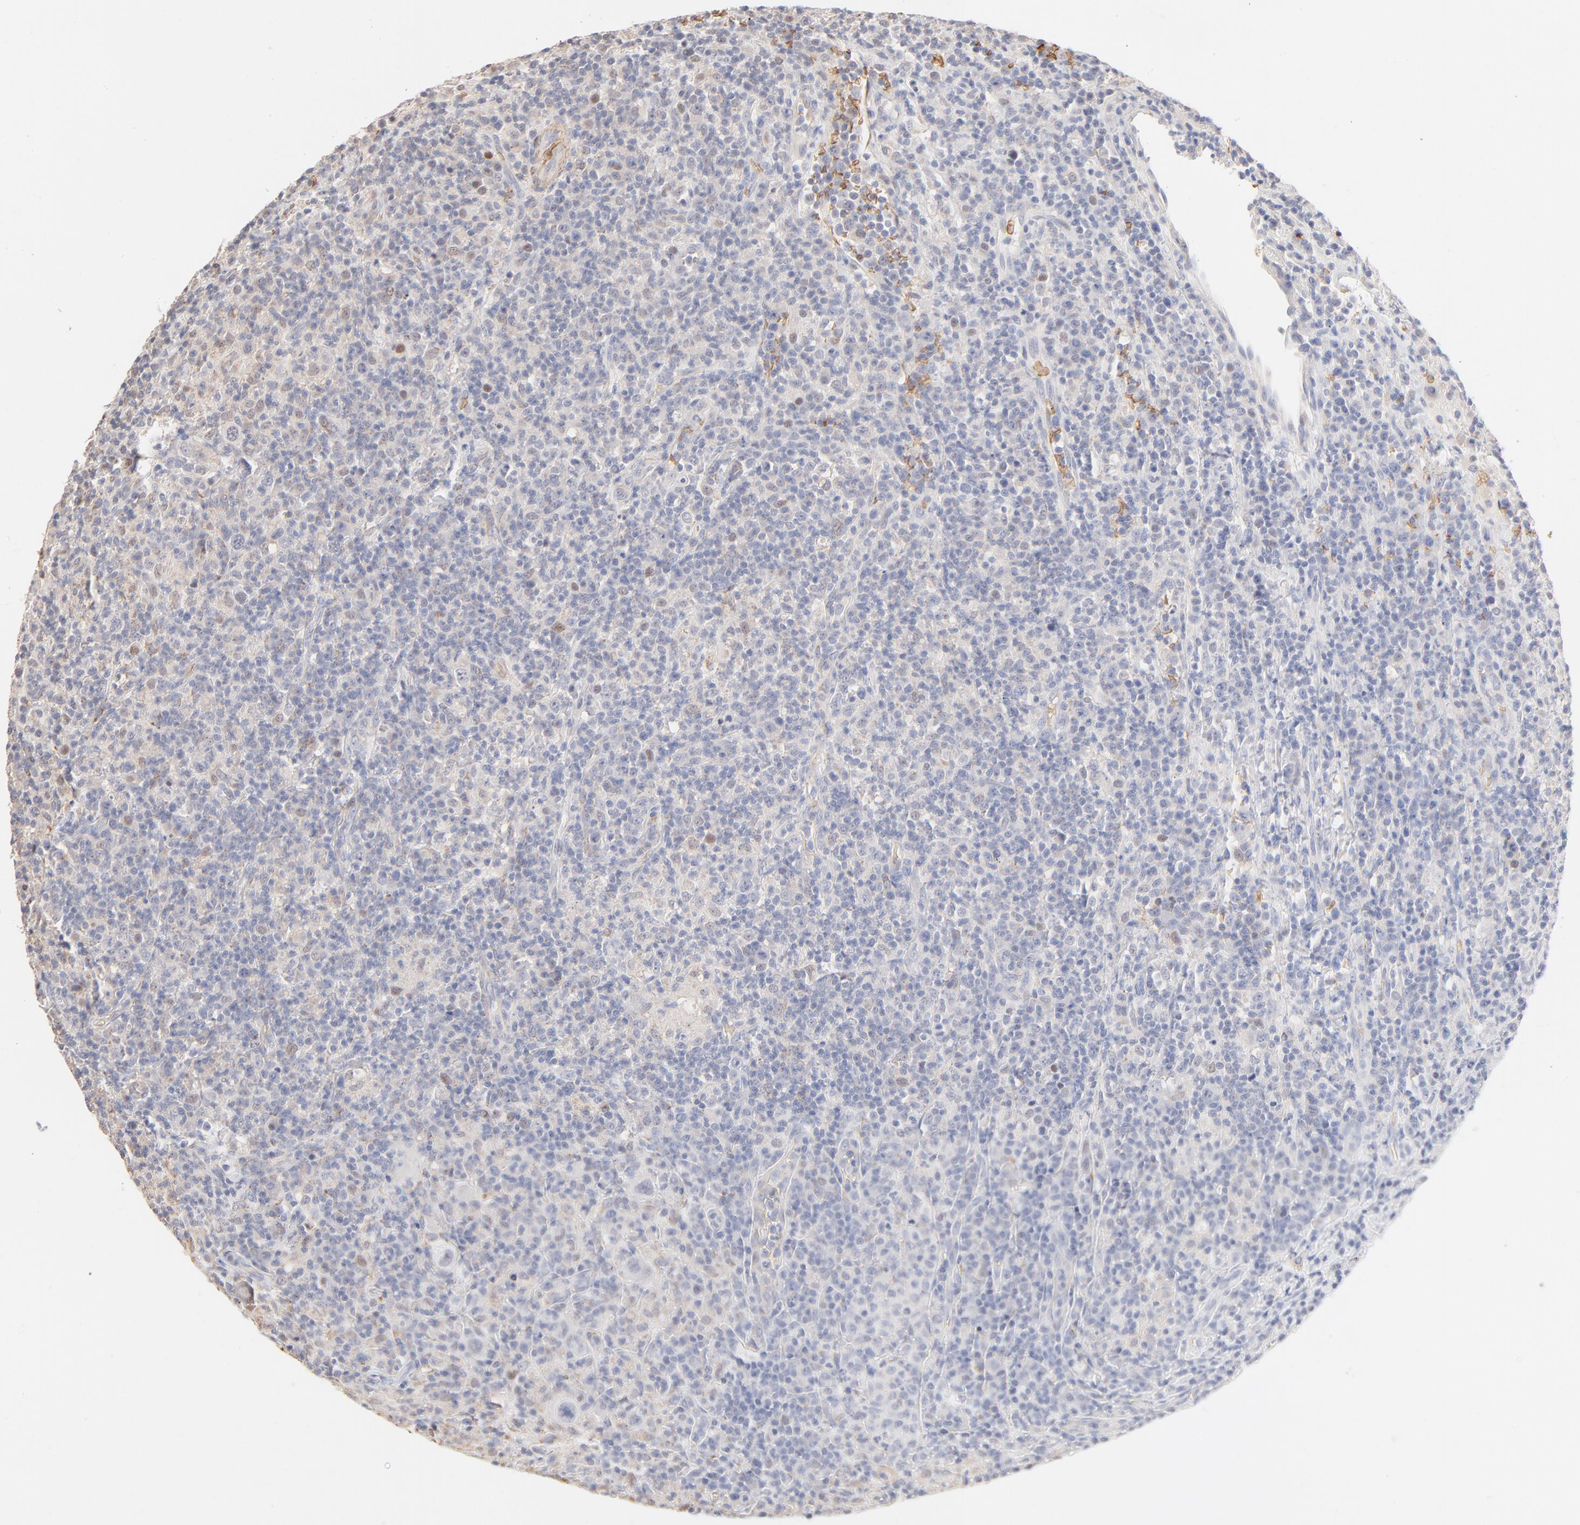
{"staining": {"intensity": "negative", "quantity": "none", "location": "none"}, "tissue": "lymphoma", "cell_type": "Tumor cells", "image_type": "cancer", "snomed": [{"axis": "morphology", "description": "Hodgkin's disease, NOS"}, {"axis": "topography", "description": "Lymph node"}], "caption": "Tumor cells are negative for protein expression in human Hodgkin's disease. (Stains: DAB (3,3'-diaminobenzidine) immunohistochemistry (IHC) with hematoxylin counter stain, Microscopy: brightfield microscopy at high magnification).", "gene": "SPTB", "patient": {"sex": "male", "age": 65}}